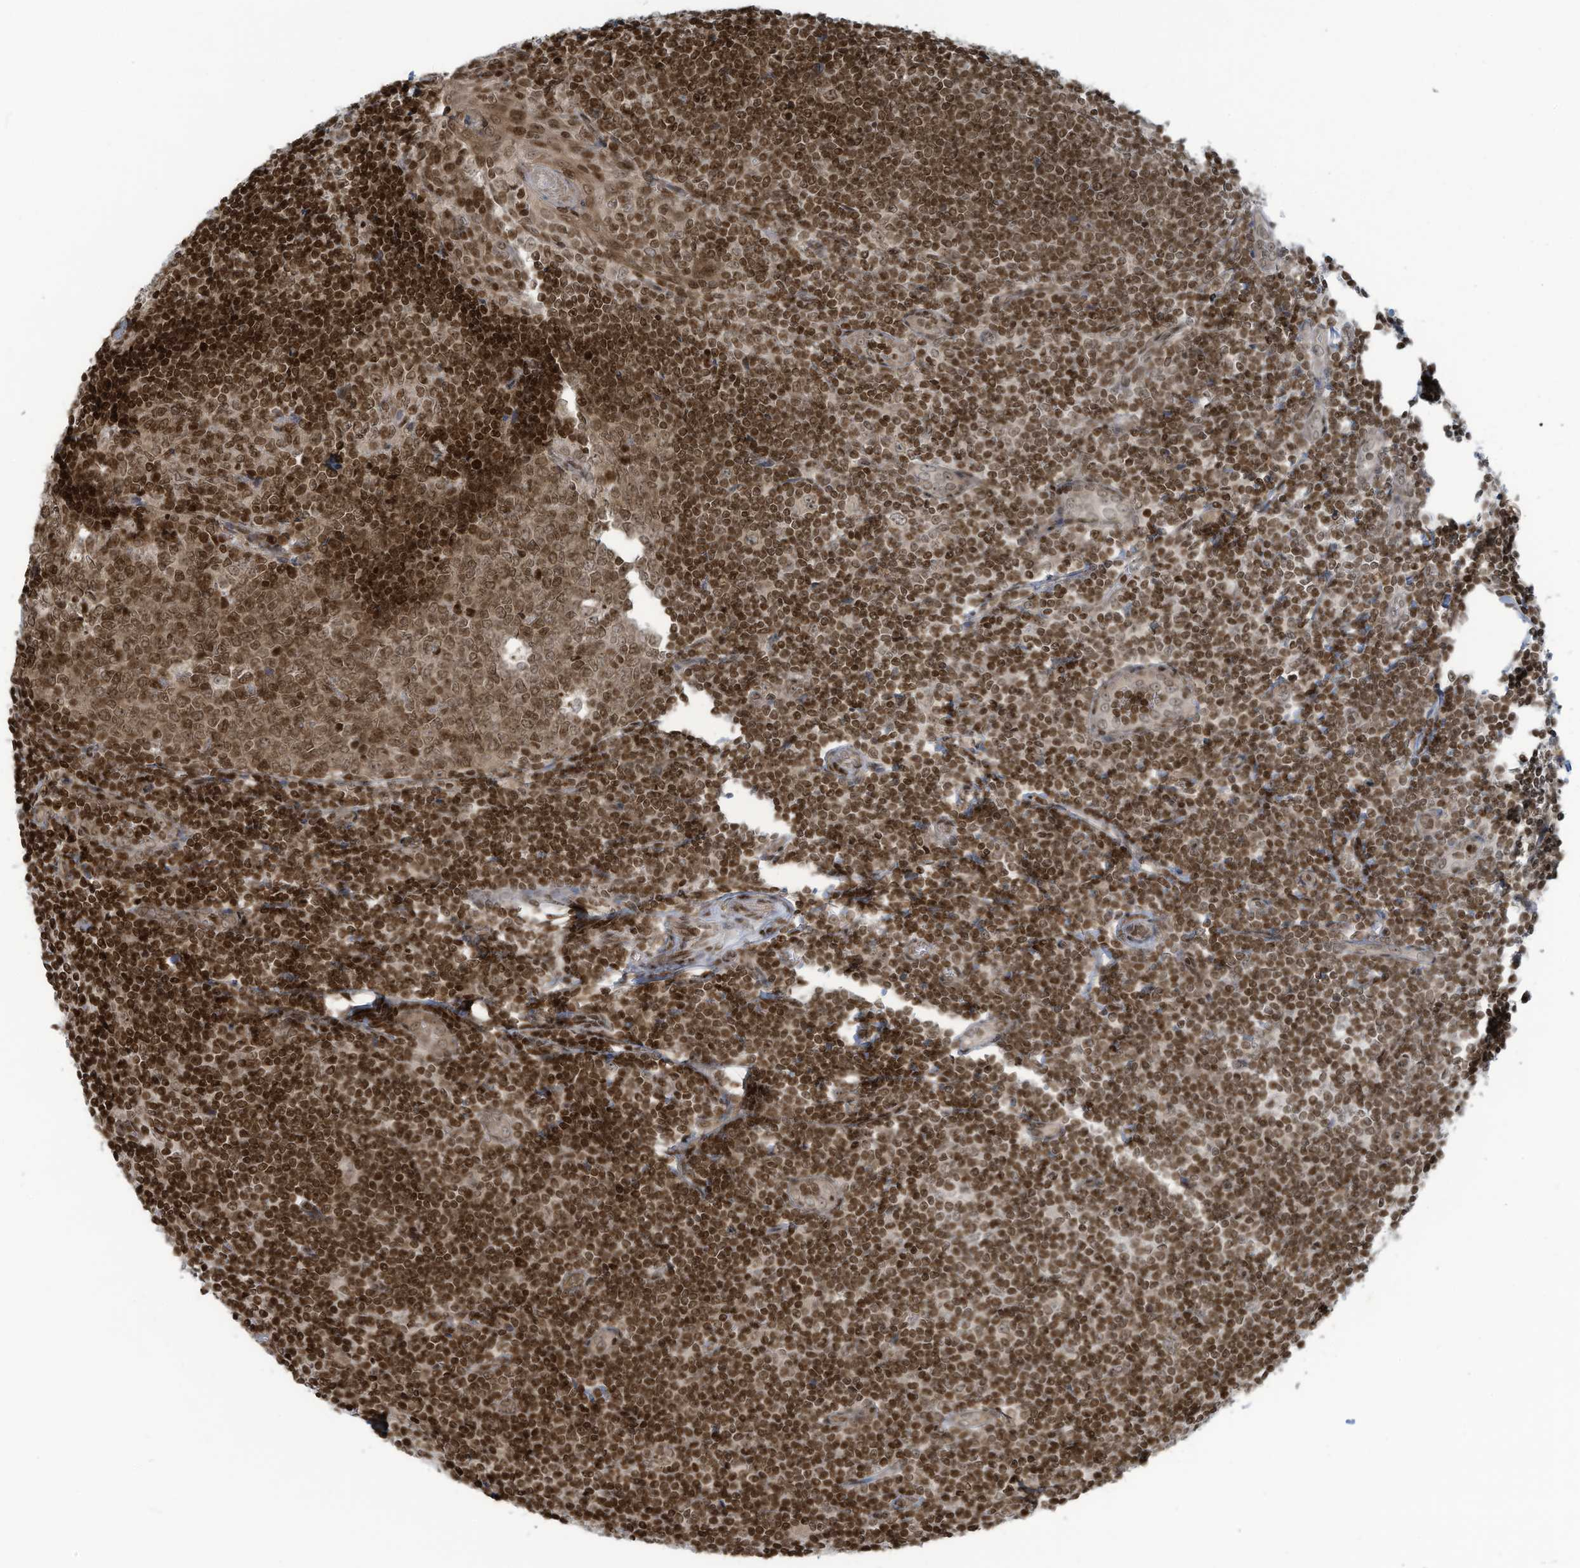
{"staining": {"intensity": "moderate", "quantity": ">75%", "location": "cytoplasmic/membranous,nuclear"}, "tissue": "tonsil", "cell_type": "Germinal center cells", "image_type": "normal", "snomed": [{"axis": "morphology", "description": "Normal tissue, NOS"}, {"axis": "topography", "description": "Tonsil"}], "caption": "Immunohistochemical staining of unremarkable tonsil demonstrates moderate cytoplasmic/membranous,nuclear protein staining in approximately >75% of germinal center cells.", "gene": "ADI1", "patient": {"sex": "male", "age": 27}}